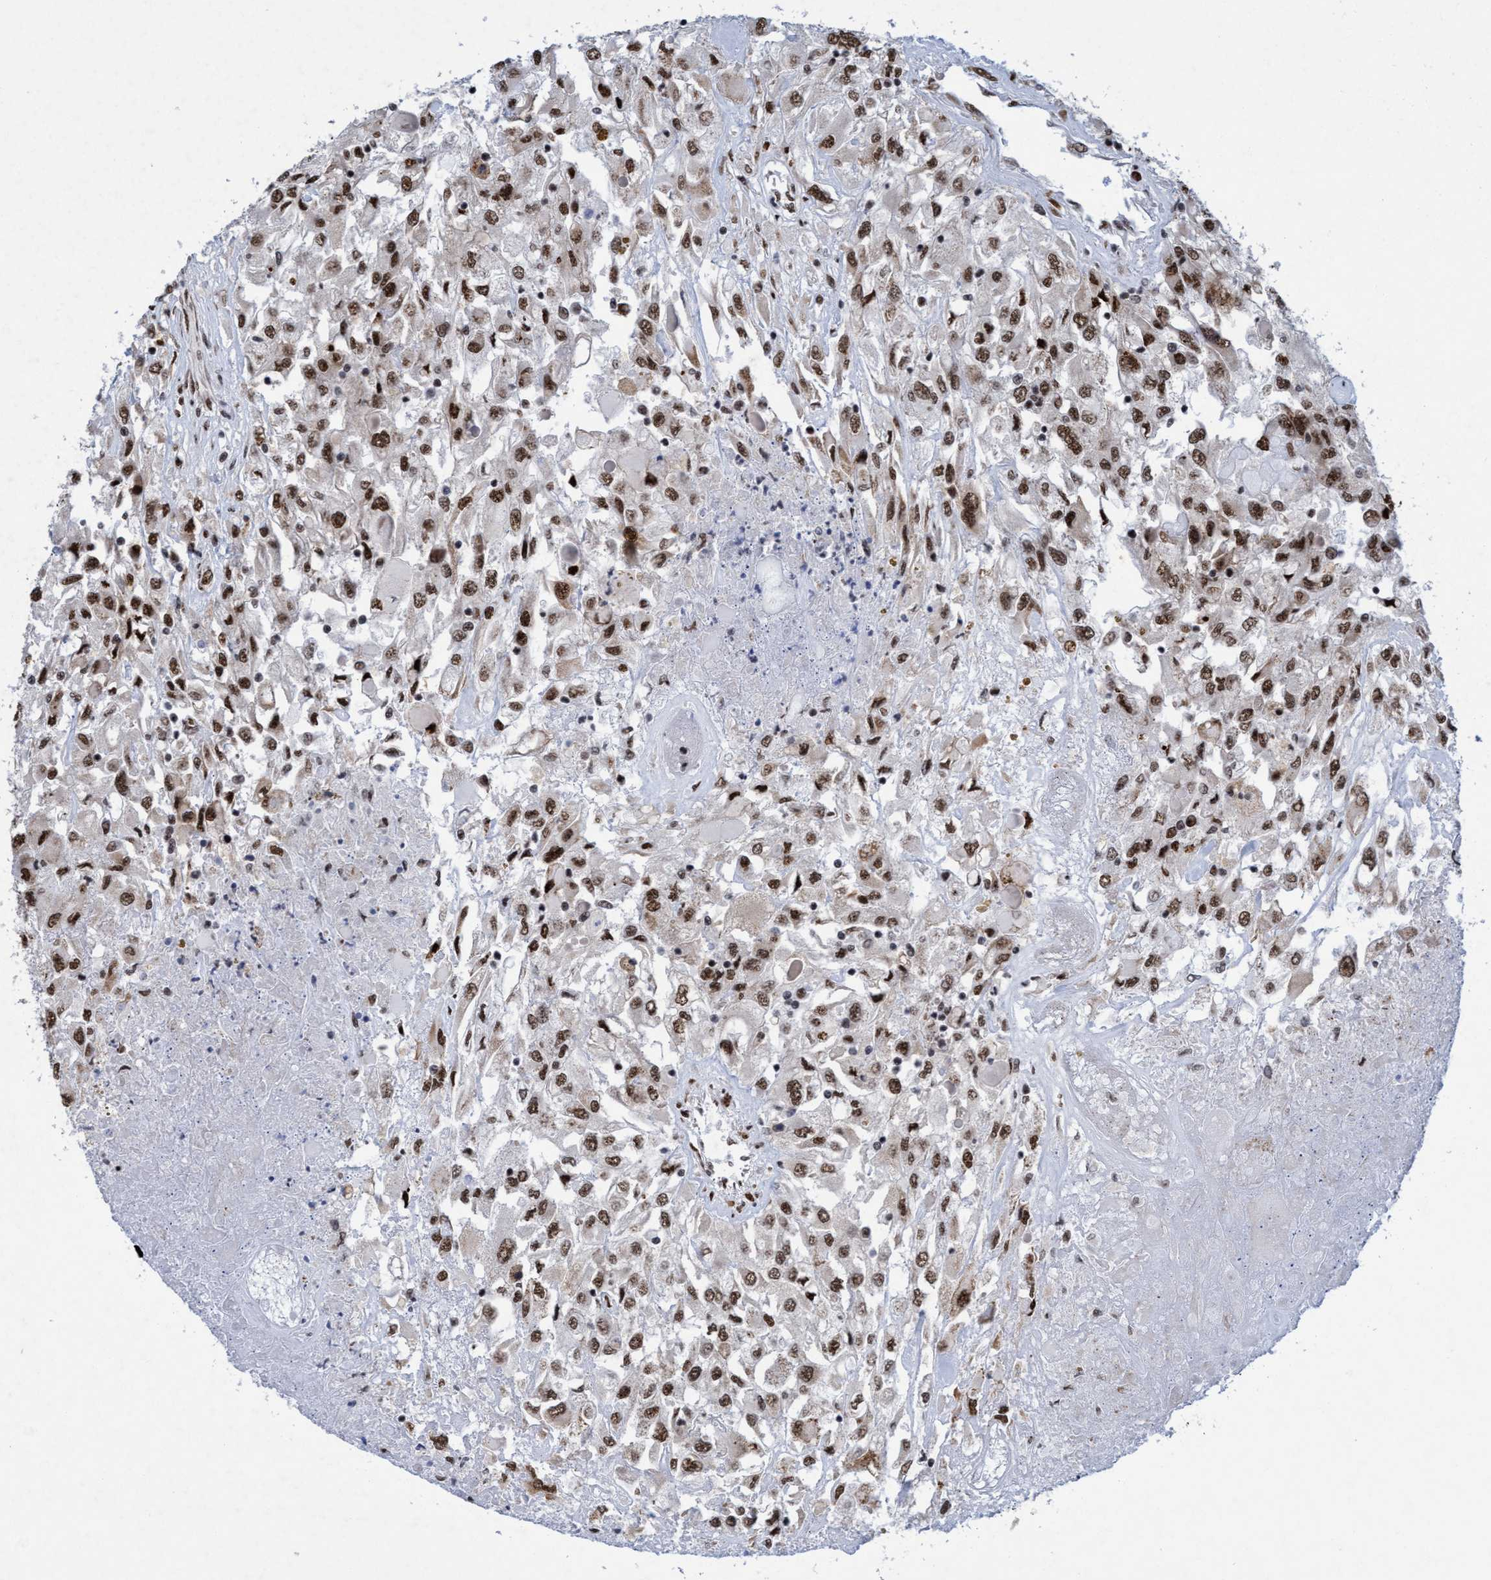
{"staining": {"intensity": "strong", "quantity": ">75%", "location": "nuclear"}, "tissue": "renal cancer", "cell_type": "Tumor cells", "image_type": "cancer", "snomed": [{"axis": "morphology", "description": "Adenocarcinoma, NOS"}, {"axis": "topography", "description": "Kidney"}], "caption": "Immunohistochemical staining of renal adenocarcinoma displays high levels of strong nuclear protein staining in about >75% of tumor cells. (DAB (3,3'-diaminobenzidine) IHC, brown staining for protein, blue staining for nuclei).", "gene": "GLT6D1", "patient": {"sex": "female", "age": 52}}